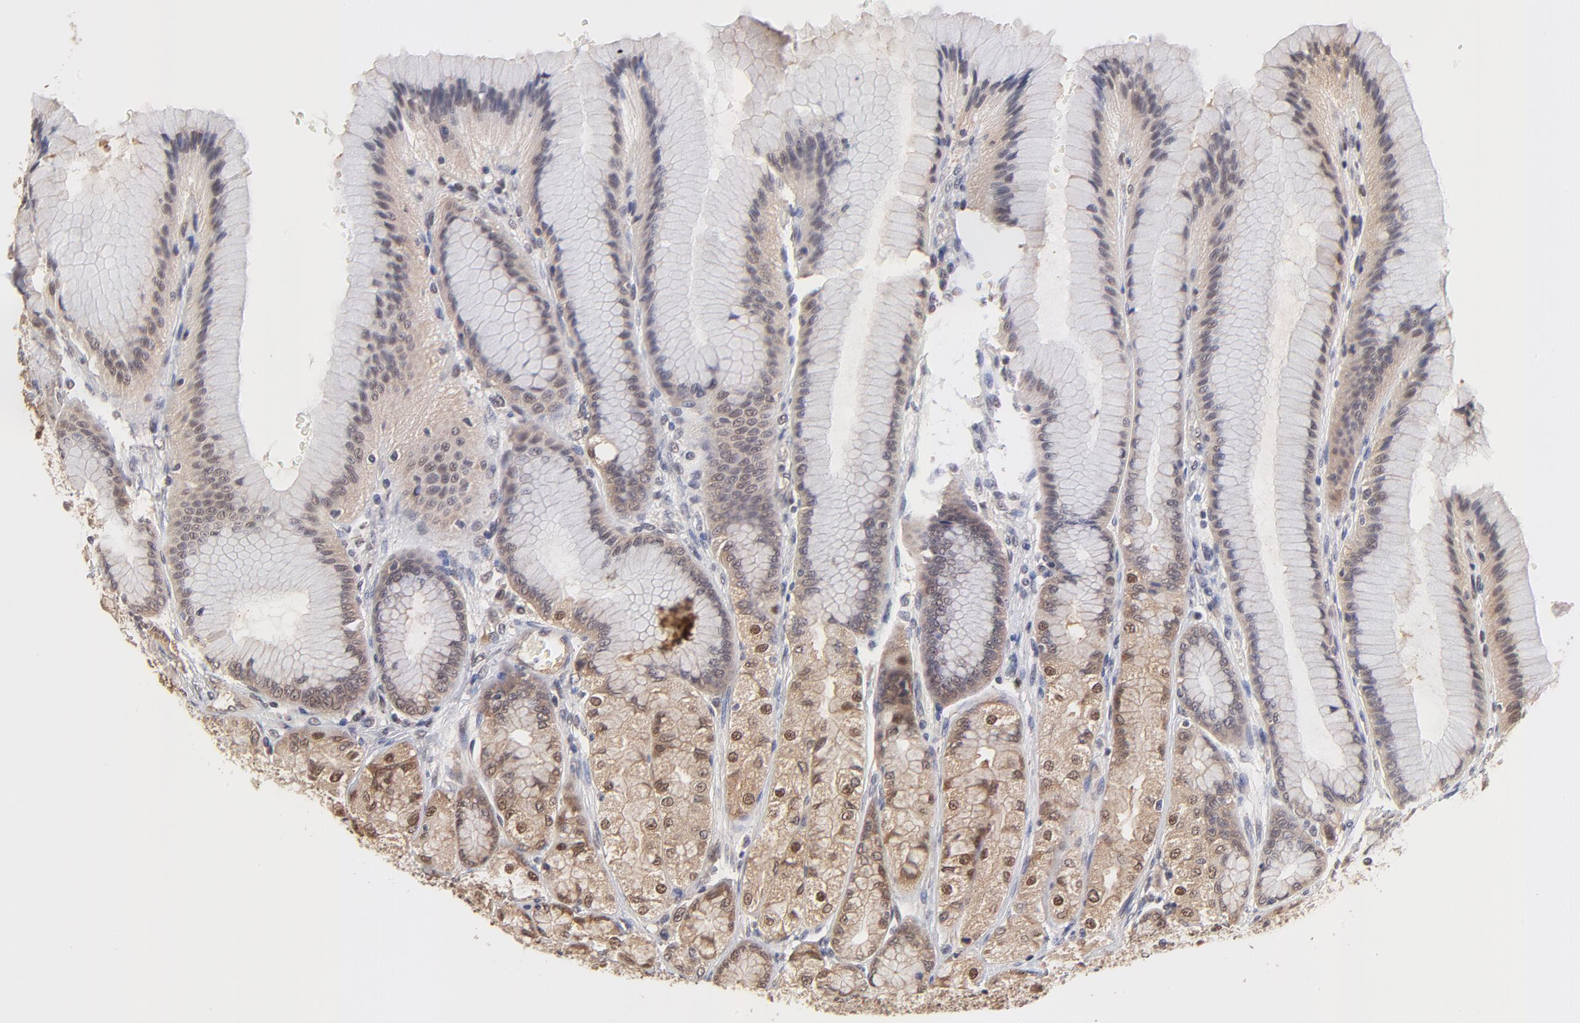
{"staining": {"intensity": "moderate", "quantity": "25%-75%", "location": "cytoplasmic/membranous,nuclear"}, "tissue": "stomach", "cell_type": "Glandular cells", "image_type": "normal", "snomed": [{"axis": "morphology", "description": "Normal tissue, NOS"}, {"axis": "morphology", "description": "Adenocarcinoma, NOS"}, {"axis": "topography", "description": "Stomach"}, {"axis": "topography", "description": "Stomach, lower"}], "caption": "This image shows benign stomach stained with immunohistochemistry to label a protein in brown. The cytoplasmic/membranous,nuclear of glandular cells show moderate positivity for the protein. Nuclei are counter-stained blue.", "gene": "PSMC4", "patient": {"sex": "female", "age": 65}}